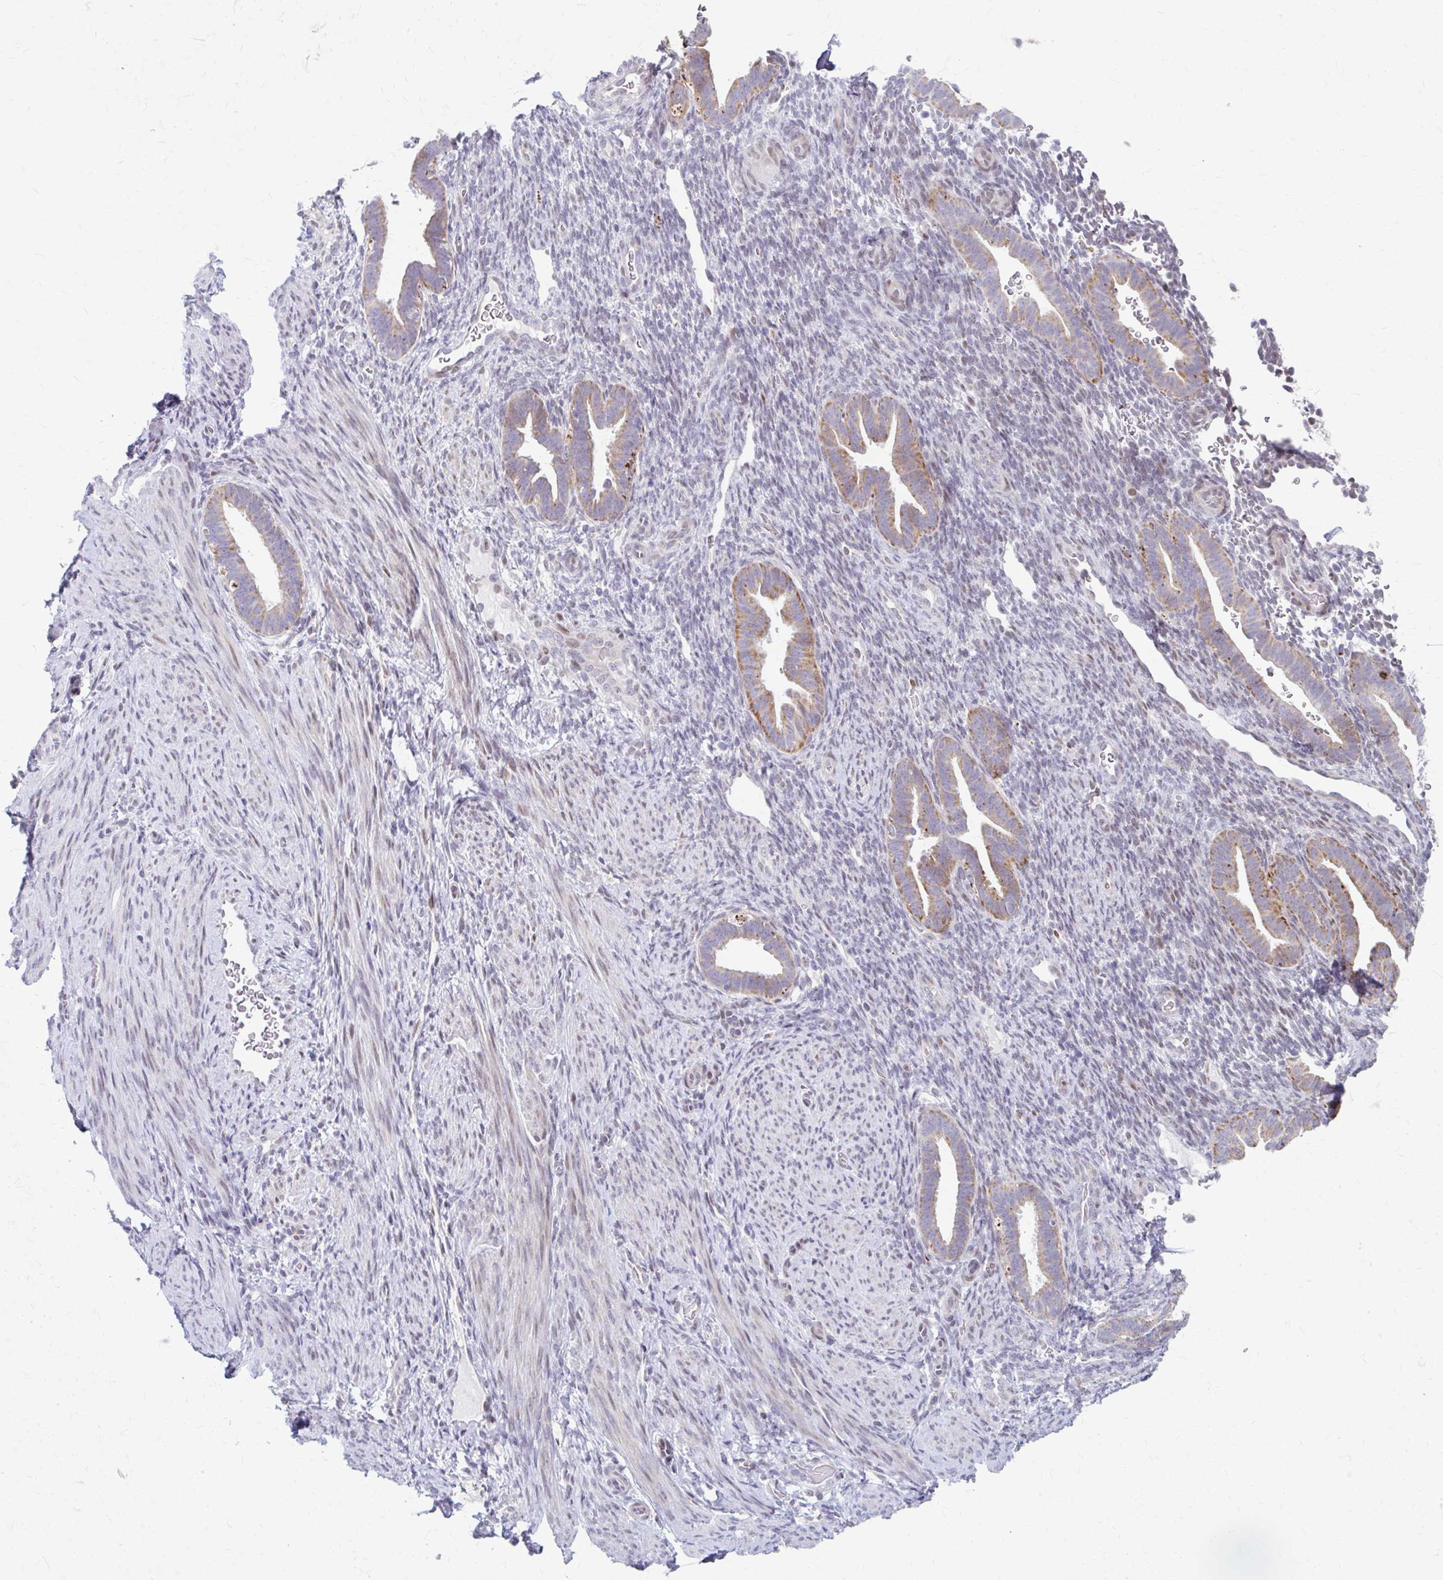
{"staining": {"intensity": "negative", "quantity": "none", "location": "none"}, "tissue": "endometrium", "cell_type": "Cells in endometrial stroma", "image_type": "normal", "snomed": [{"axis": "morphology", "description": "Normal tissue, NOS"}, {"axis": "topography", "description": "Endometrium"}], "caption": "A histopathology image of endometrium stained for a protein exhibits no brown staining in cells in endometrial stroma. (Immunohistochemistry (ihc), brightfield microscopy, high magnification).", "gene": "BEAN1", "patient": {"sex": "female", "age": 34}}